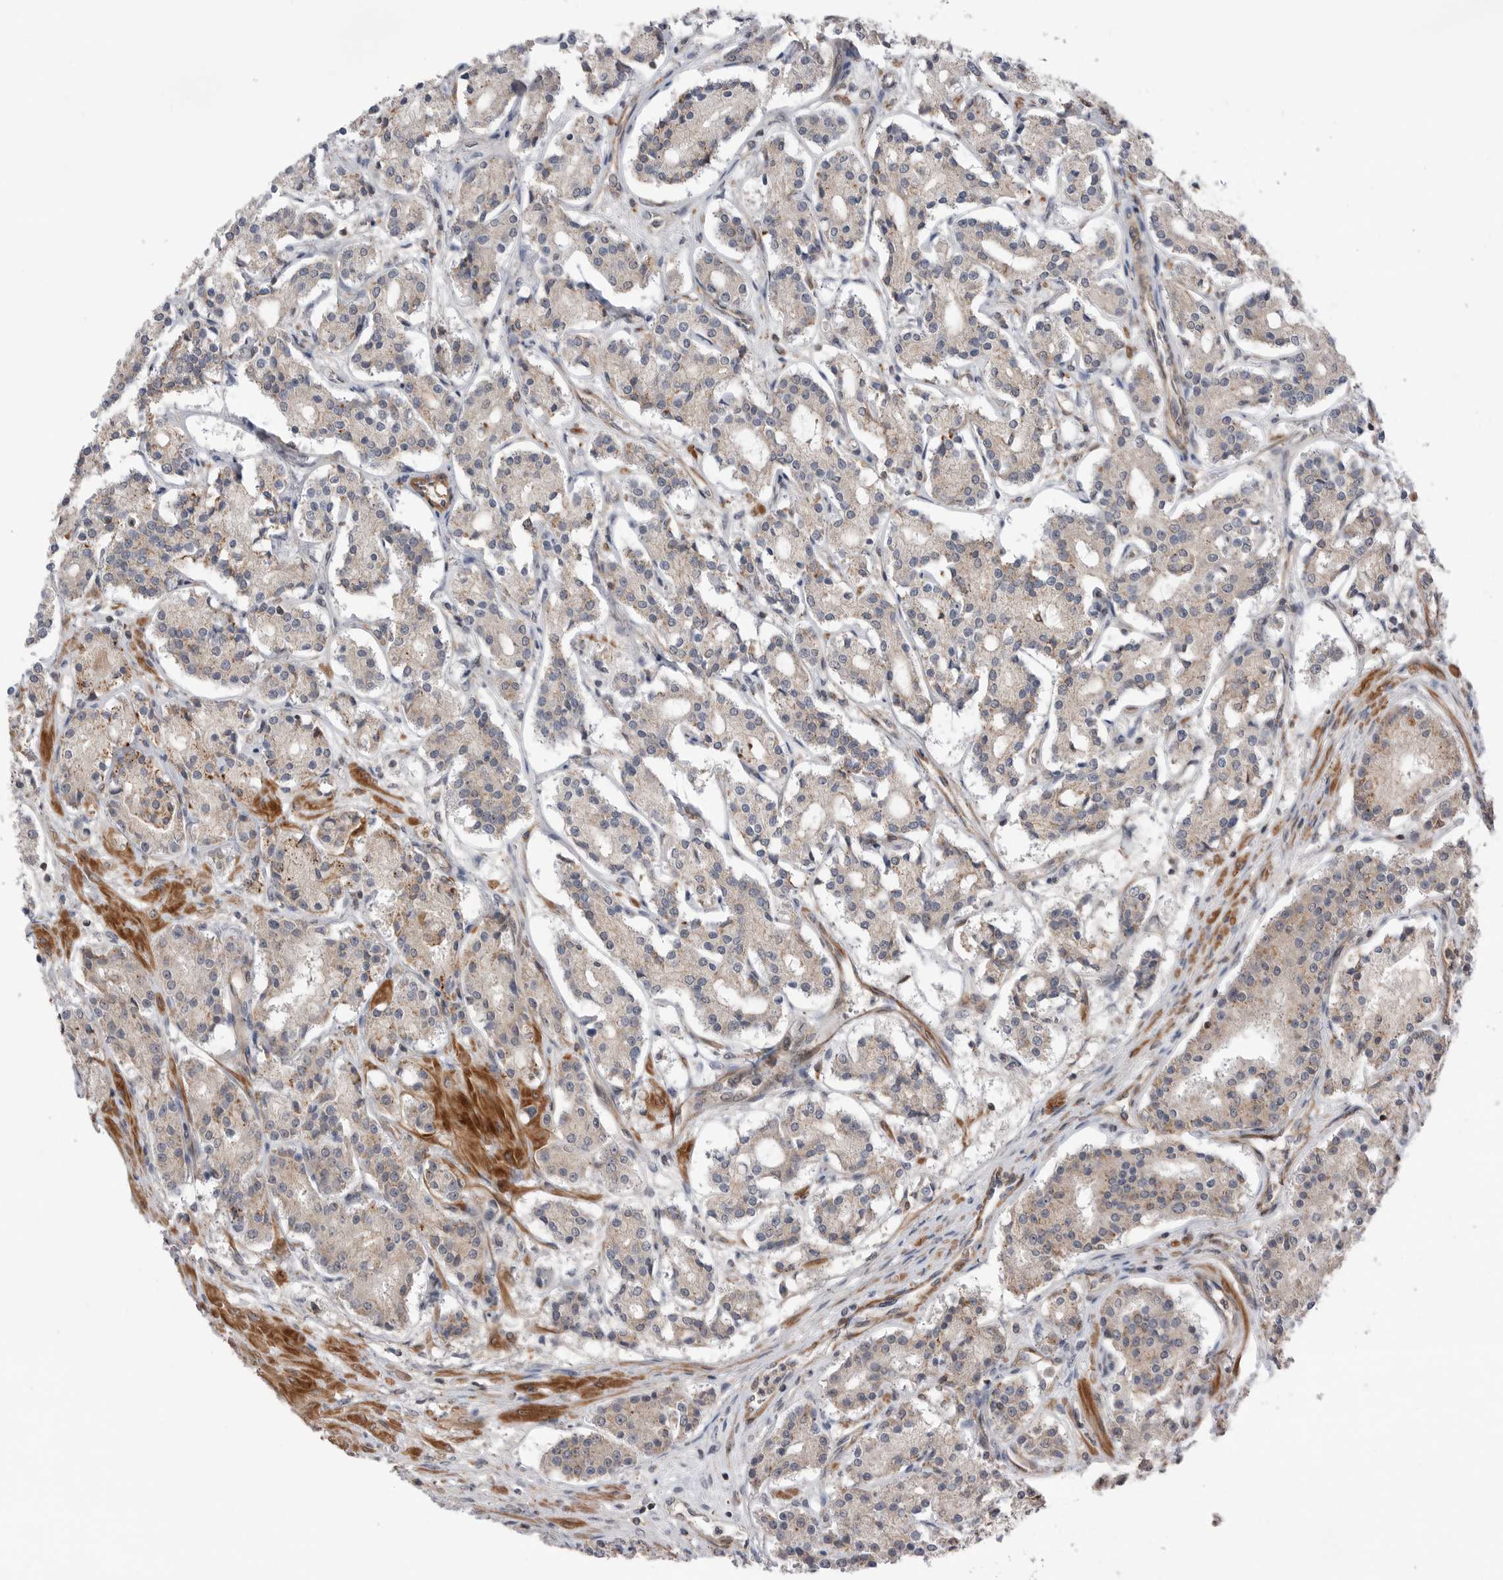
{"staining": {"intensity": "weak", "quantity": "<25%", "location": "cytoplasmic/membranous"}, "tissue": "prostate cancer", "cell_type": "Tumor cells", "image_type": "cancer", "snomed": [{"axis": "morphology", "description": "Adenocarcinoma, High grade"}, {"axis": "topography", "description": "Prostate"}], "caption": "Prostate cancer was stained to show a protein in brown. There is no significant positivity in tumor cells.", "gene": "PEAK1", "patient": {"sex": "male", "age": 60}}